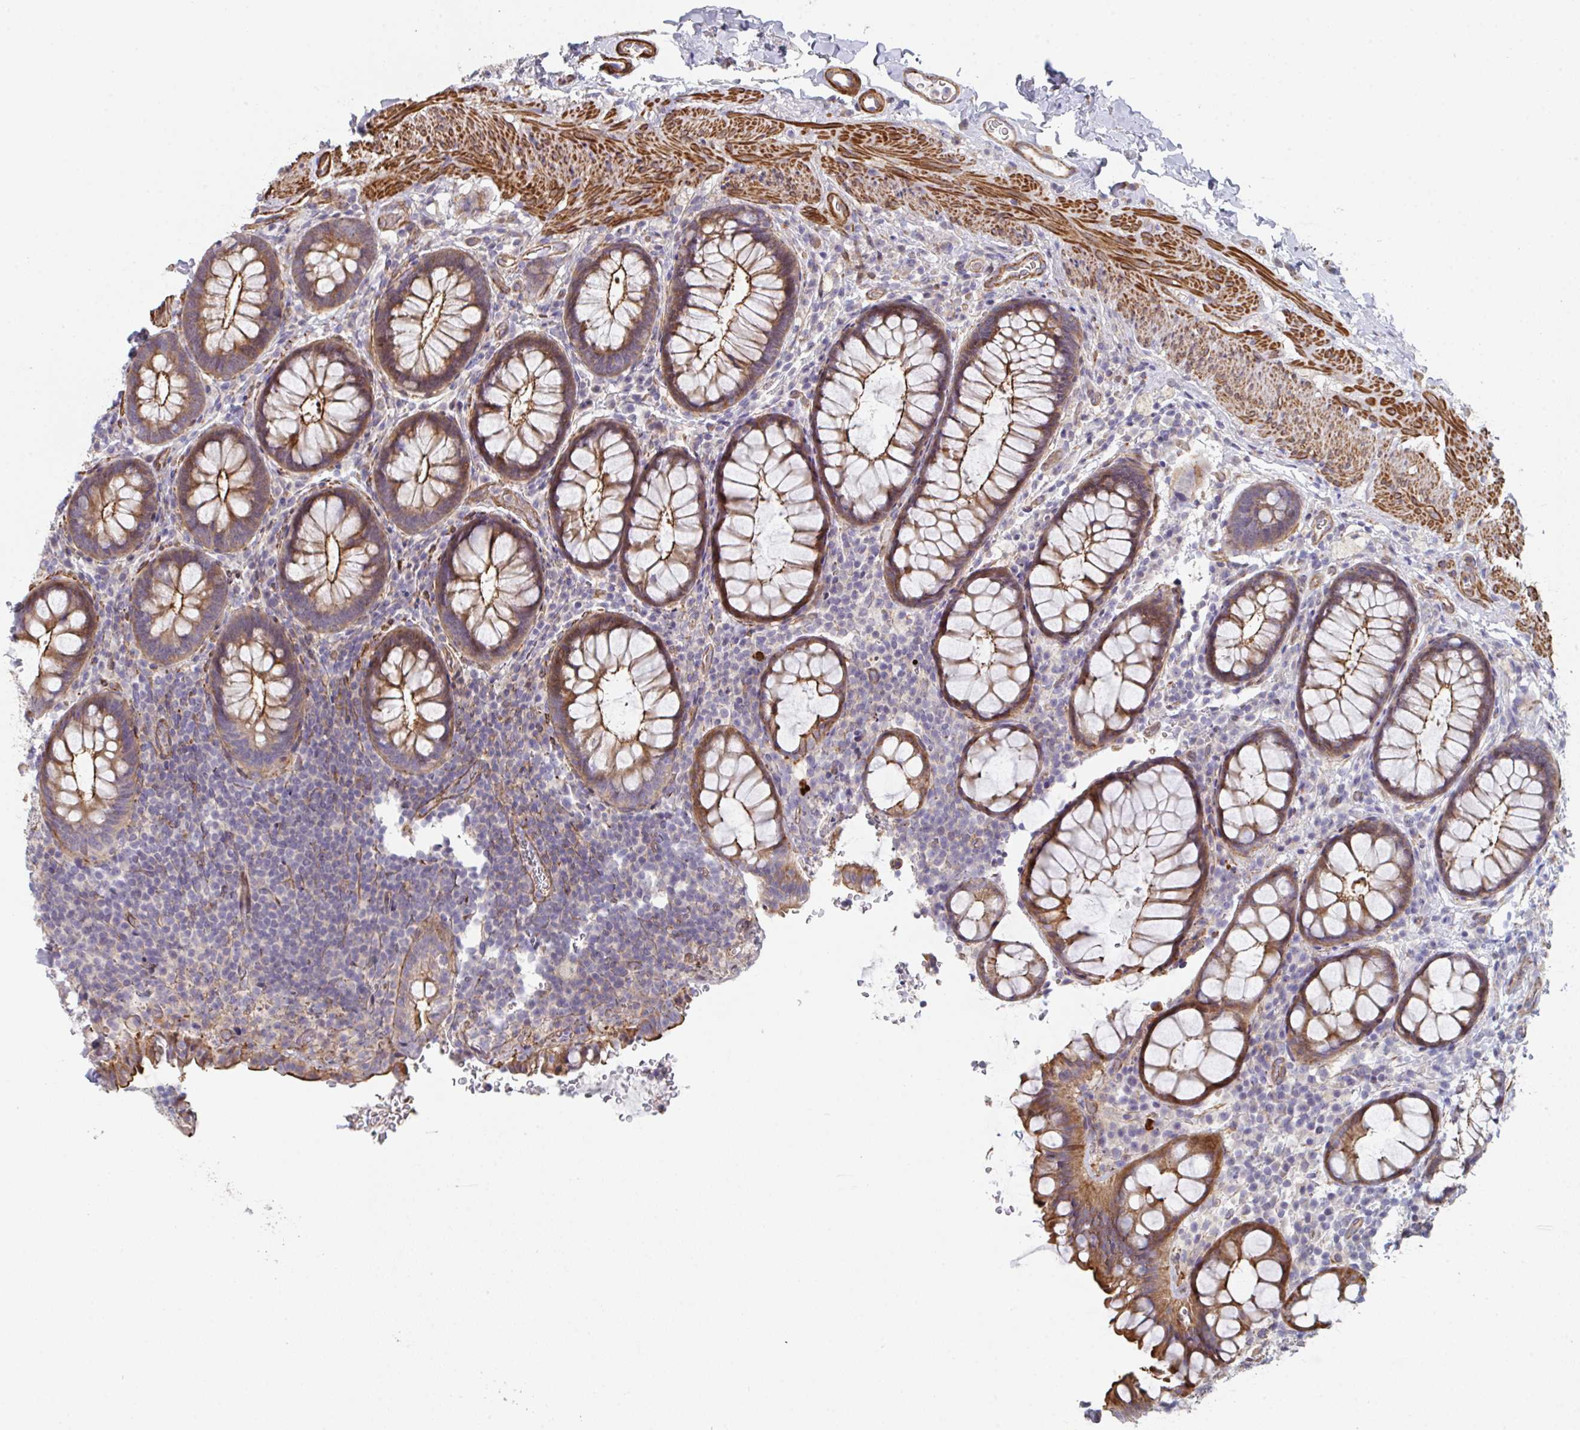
{"staining": {"intensity": "strong", "quantity": "25%-75%", "location": "cytoplasmic/membranous"}, "tissue": "rectum", "cell_type": "Glandular cells", "image_type": "normal", "snomed": [{"axis": "morphology", "description": "Normal tissue, NOS"}, {"axis": "topography", "description": "Rectum"}, {"axis": "topography", "description": "Peripheral nerve tissue"}], "caption": "Immunohistochemistry photomicrograph of benign rectum: rectum stained using IHC shows high levels of strong protein expression localized specifically in the cytoplasmic/membranous of glandular cells, appearing as a cytoplasmic/membranous brown color.", "gene": "FZD2", "patient": {"sex": "female", "age": 69}}